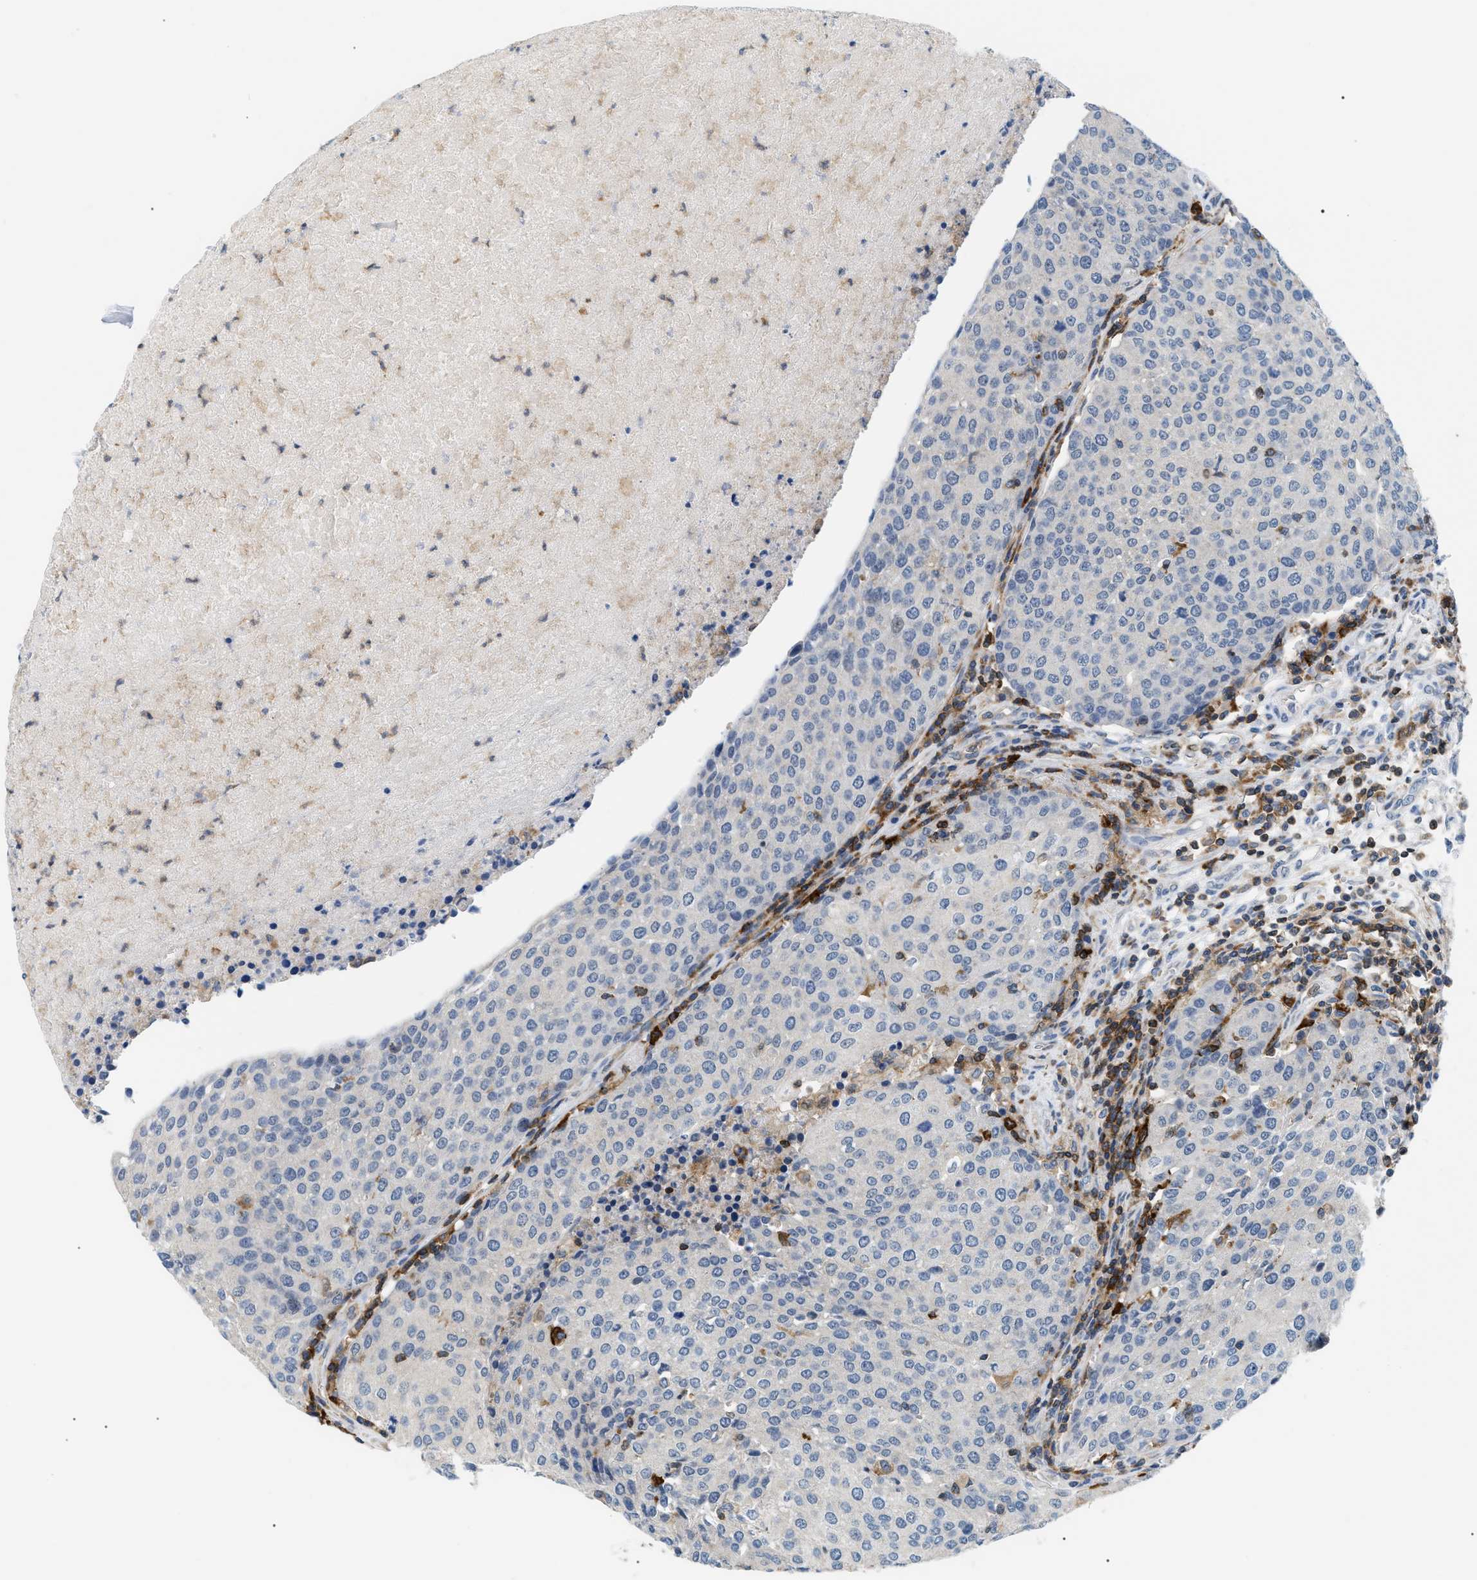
{"staining": {"intensity": "negative", "quantity": "none", "location": "none"}, "tissue": "urothelial cancer", "cell_type": "Tumor cells", "image_type": "cancer", "snomed": [{"axis": "morphology", "description": "Urothelial carcinoma, High grade"}, {"axis": "topography", "description": "Urinary bladder"}], "caption": "High-grade urothelial carcinoma stained for a protein using IHC displays no positivity tumor cells.", "gene": "INPP5D", "patient": {"sex": "female", "age": 85}}